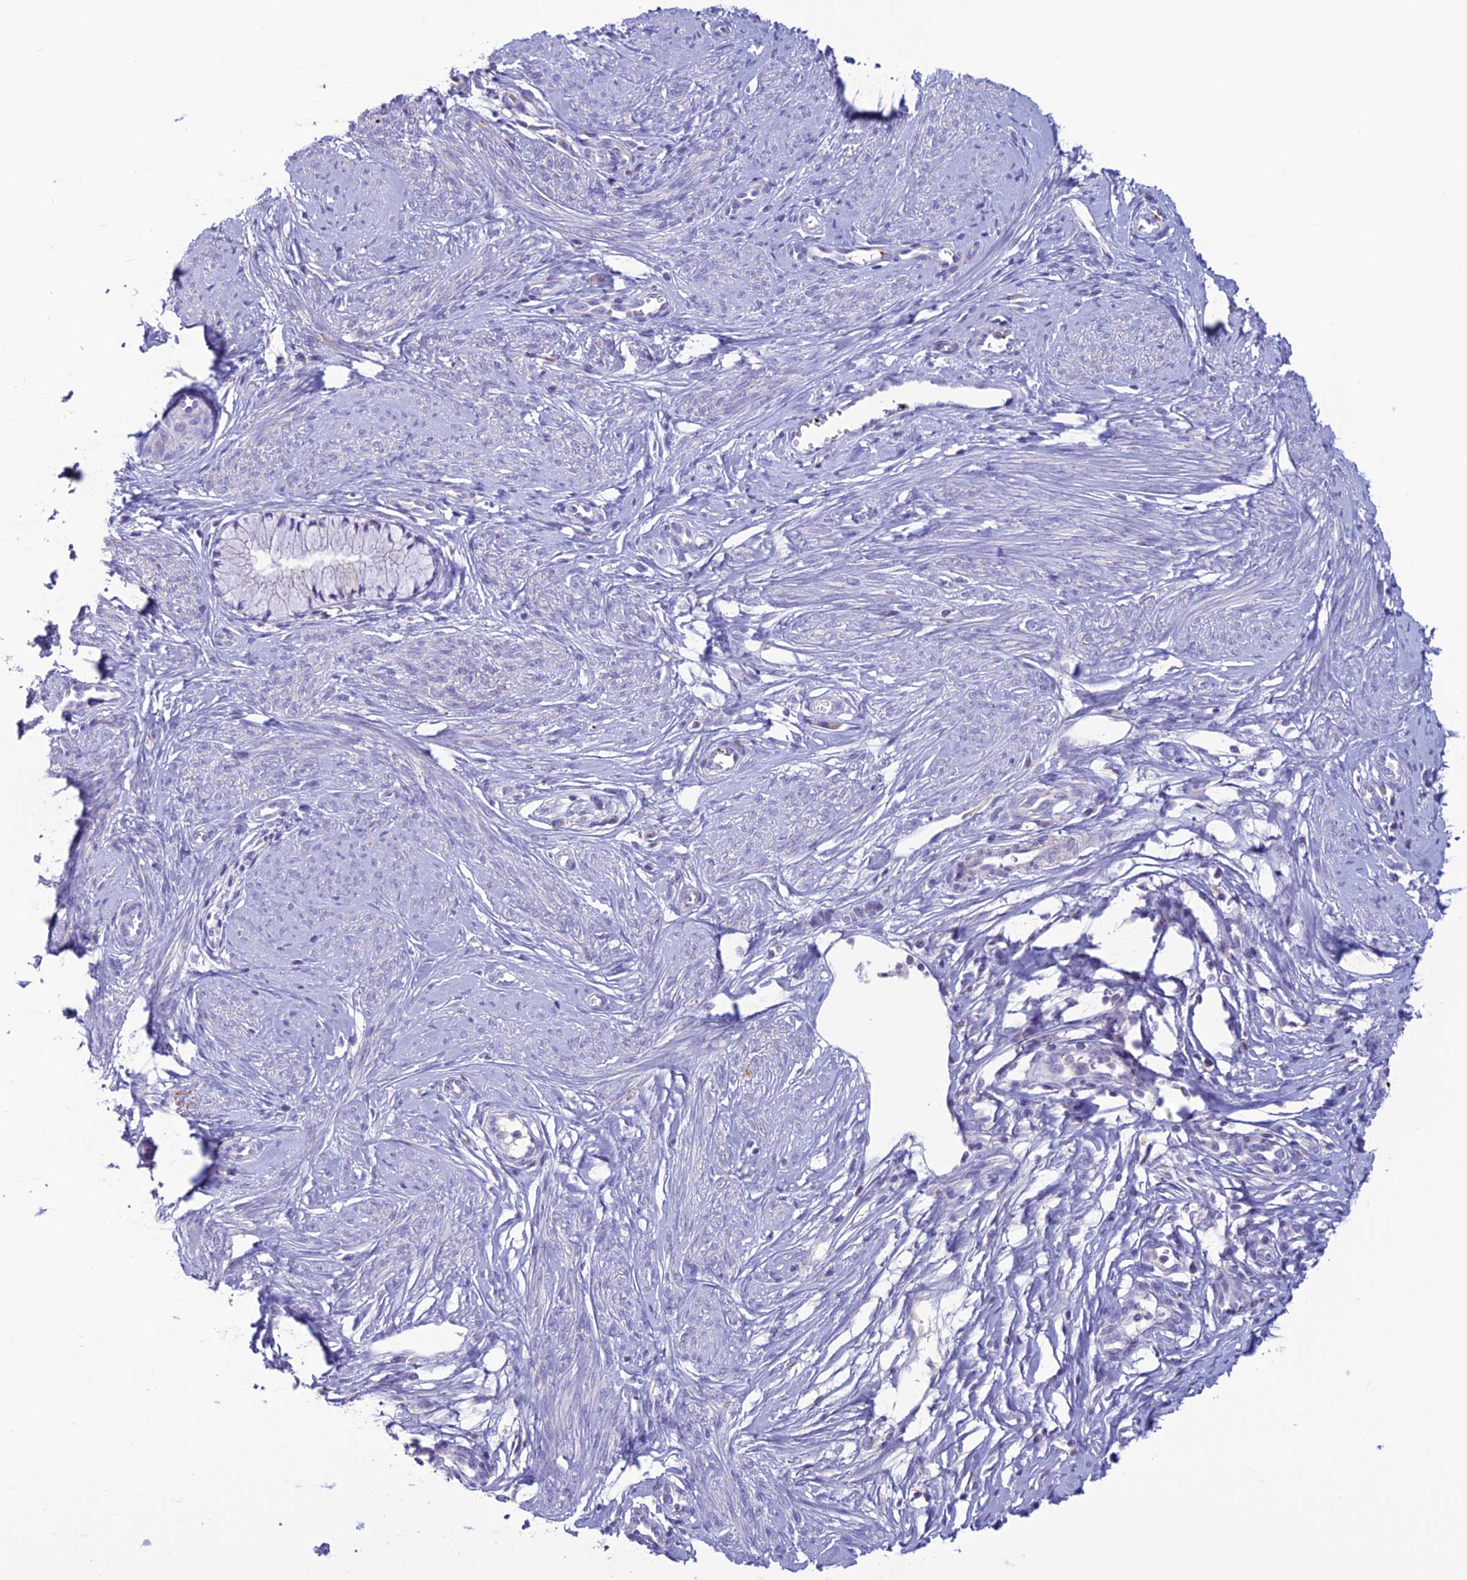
{"staining": {"intensity": "negative", "quantity": "none", "location": "none"}, "tissue": "cervical cancer", "cell_type": "Tumor cells", "image_type": "cancer", "snomed": [{"axis": "morphology", "description": "Adenocarcinoma, NOS"}, {"axis": "topography", "description": "Cervix"}], "caption": "High magnification brightfield microscopy of cervical cancer (adenocarcinoma) stained with DAB (brown) and counterstained with hematoxylin (blue): tumor cells show no significant staining.", "gene": "C21orf140", "patient": {"sex": "female", "age": 36}}